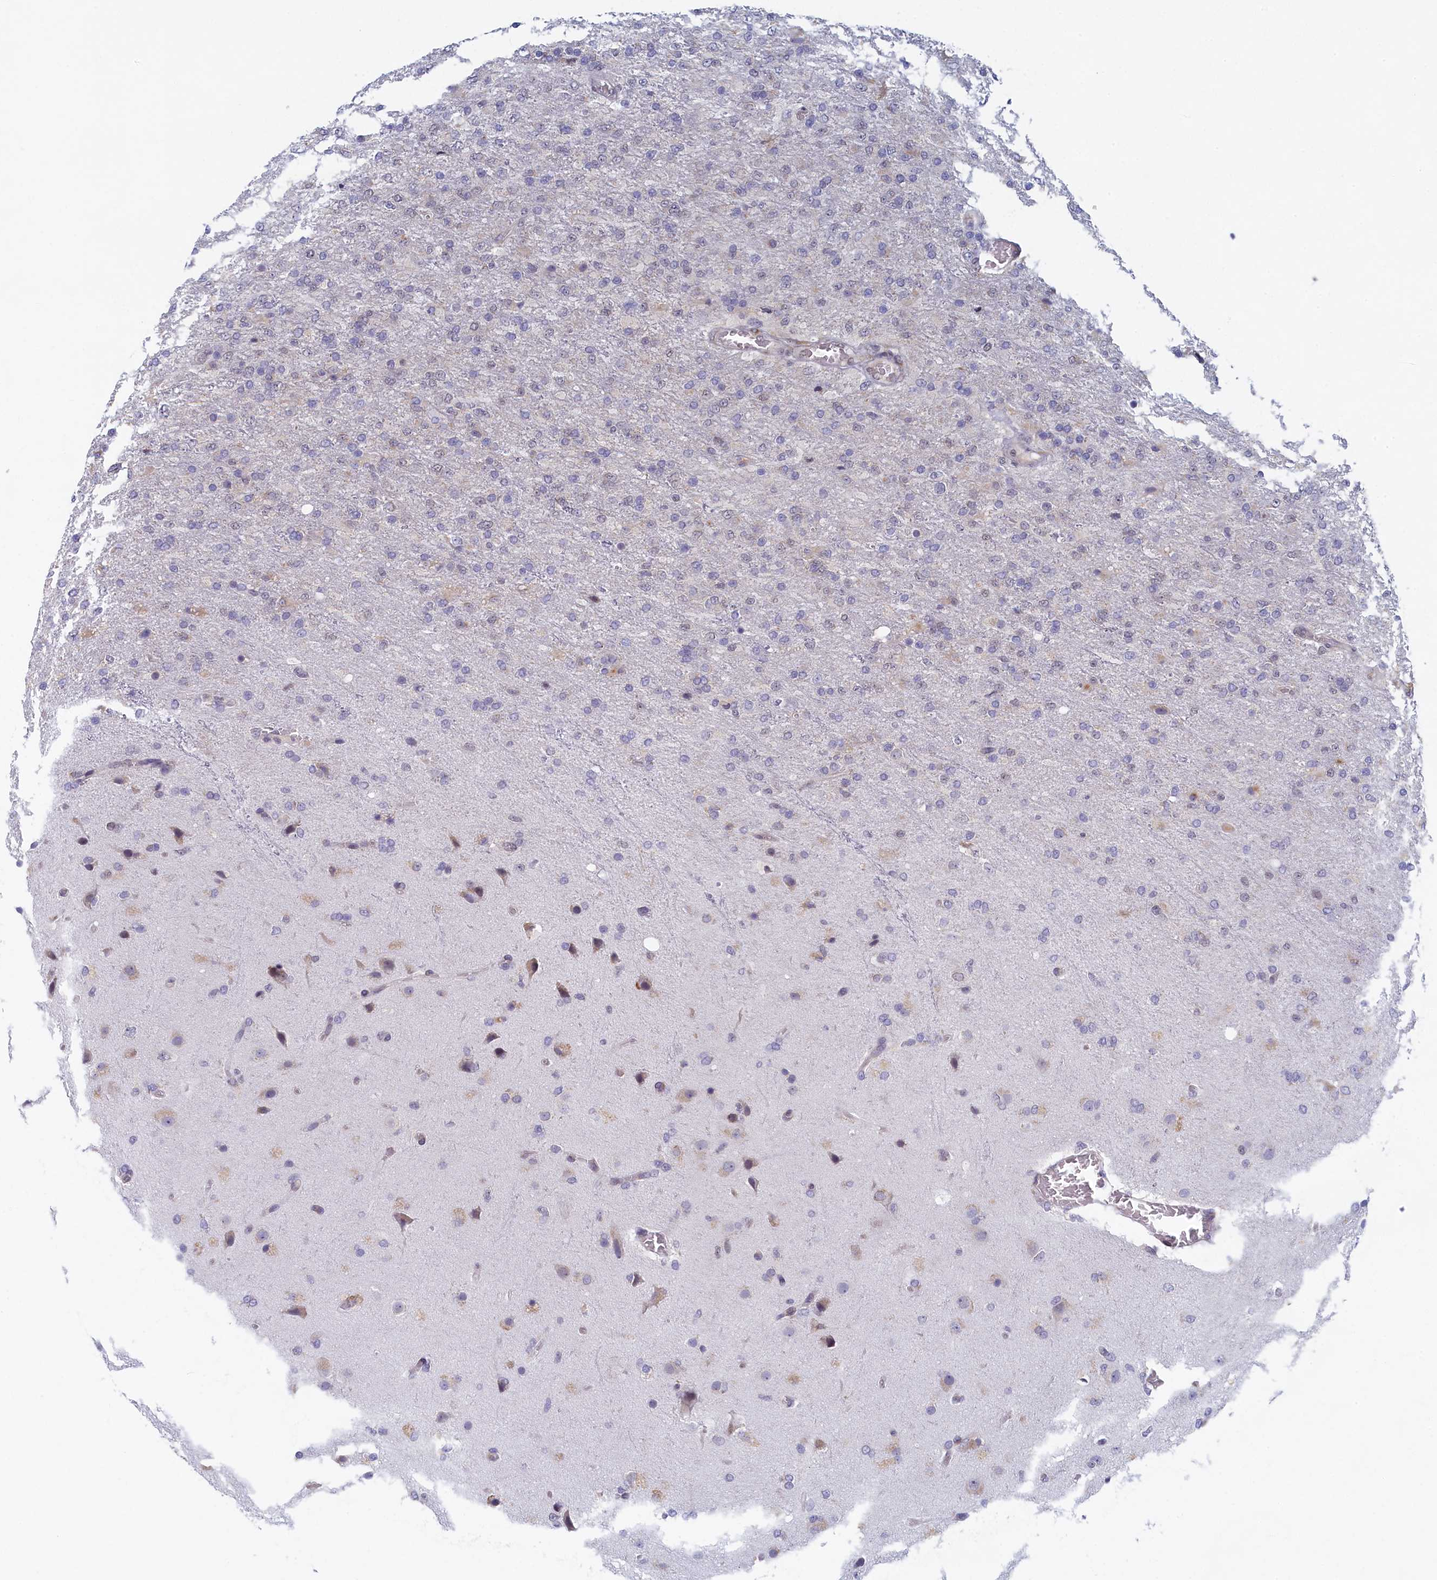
{"staining": {"intensity": "negative", "quantity": "none", "location": "none"}, "tissue": "glioma", "cell_type": "Tumor cells", "image_type": "cancer", "snomed": [{"axis": "morphology", "description": "Glioma, malignant, High grade"}, {"axis": "topography", "description": "Brain"}], "caption": "Immunohistochemical staining of human glioma shows no significant staining in tumor cells.", "gene": "DNAJC17", "patient": {"sex": "female", "age": 74}}